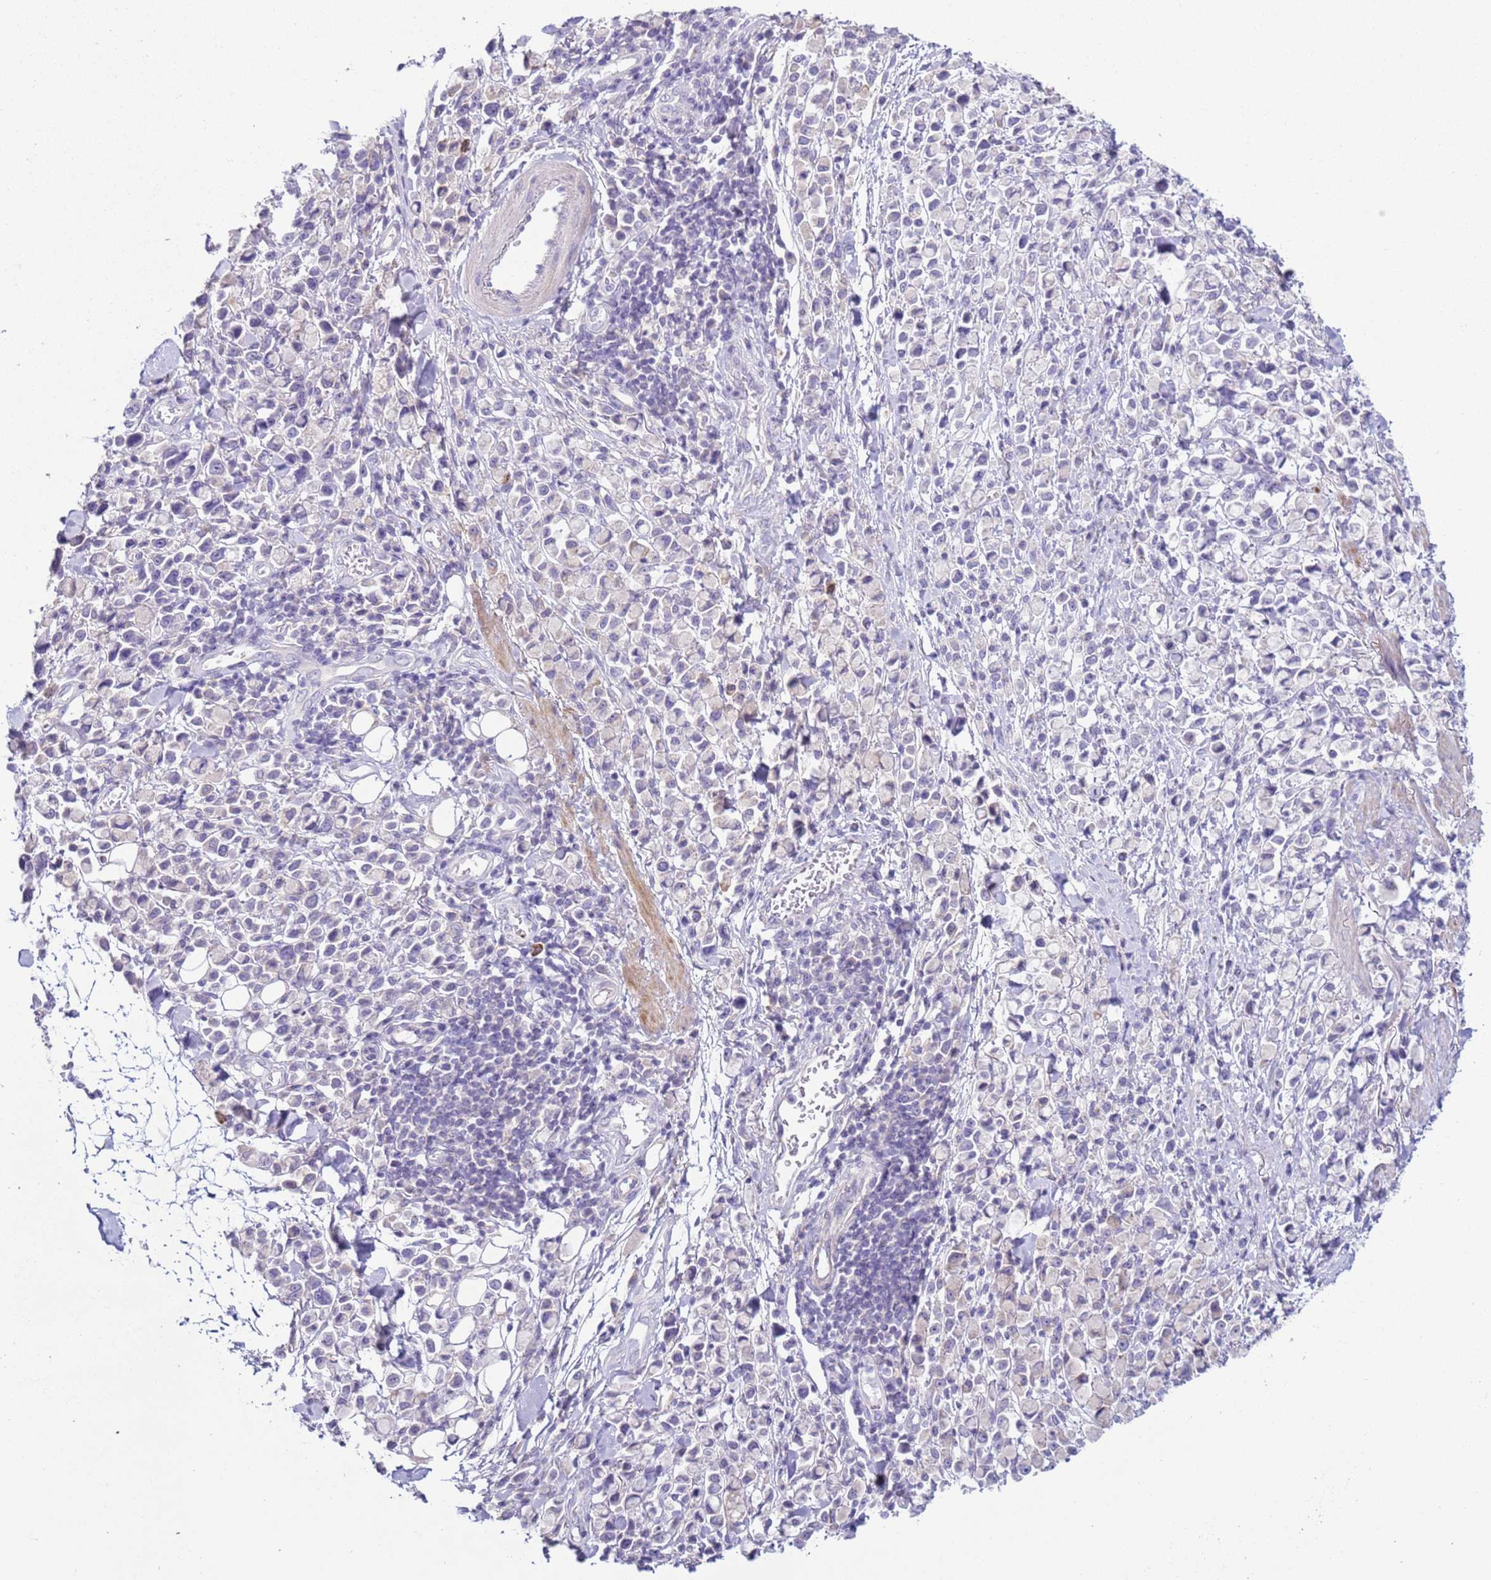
{"staining": {"intensity": "negative", "quantity": "none", "location": "none"}, "tissue": "stomach cancer", "cell_type": "Tumor cells", "image_type": "cancer", "snomed": [{"axis": "morphology", "description": "Adenocarcinoma, NOS"}, {"axis": "topography", "description": "Stomach"}], "caption": "DAB immunohistochemical staining of stomach cancer reveals no significant staining in tumor cells.", "gene": "NPAP1", "patient": {"sex": "female", "age": 81}}